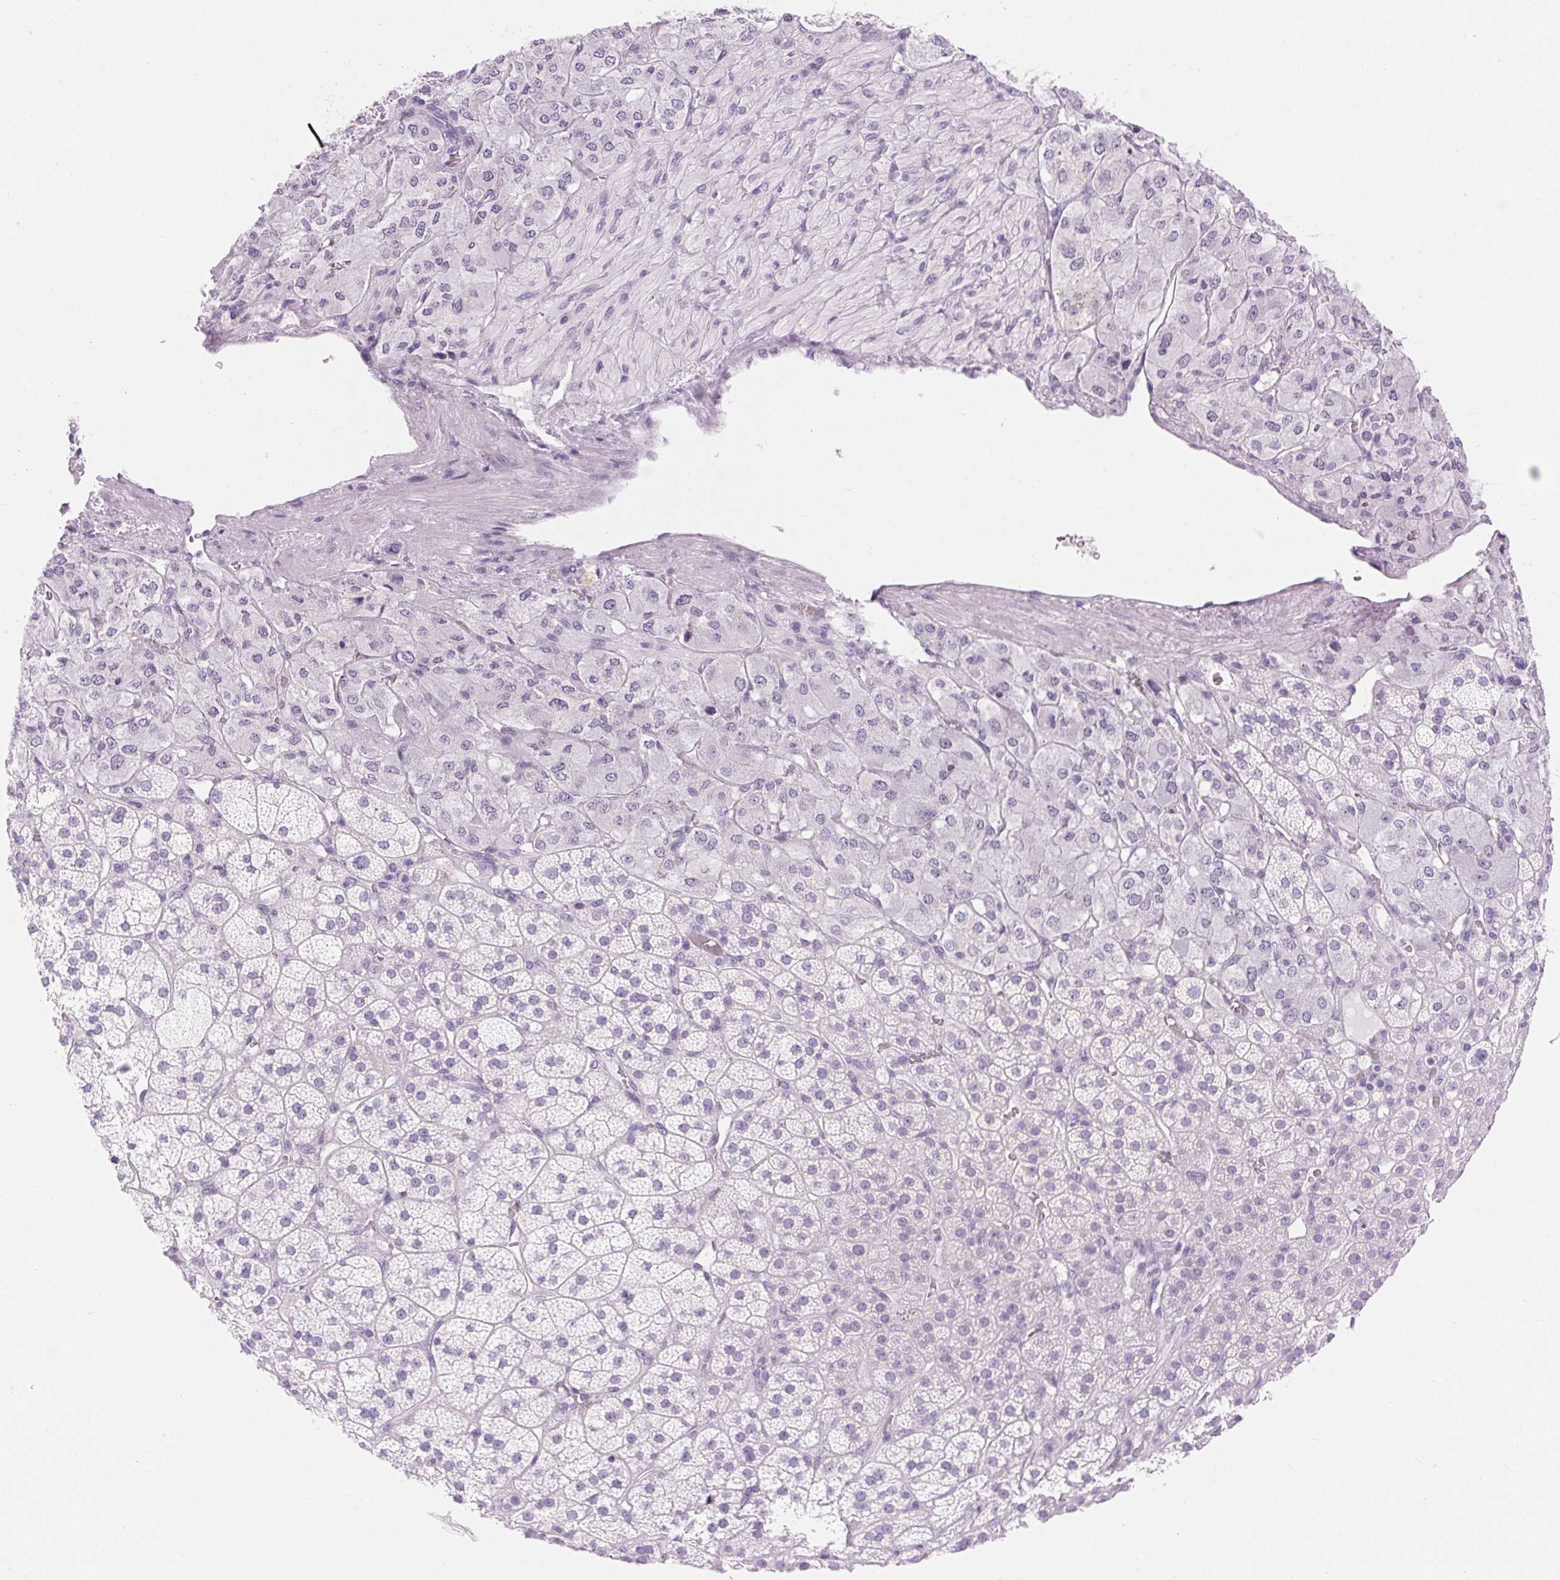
{"staining": {"intensity": "negative", "quantity": "none", "location": "none"}, "tissue": "adrenal gland", "cell_type": "Glandular cells", "image_type": "normal", "snomed": [{"axis": "morphology", "description": "Normal tissue, NOS"}, {"axis": "topography", "description": "Adrenal gland"}], "caption": "Immunohistochemistry micrograph of normal adrenal gland: adrenal gland stained with DAB exhibits no significant protein expression in glandular cells.", "gene": "CLDN16", "patient": {"sex": "female", "age": 60}}